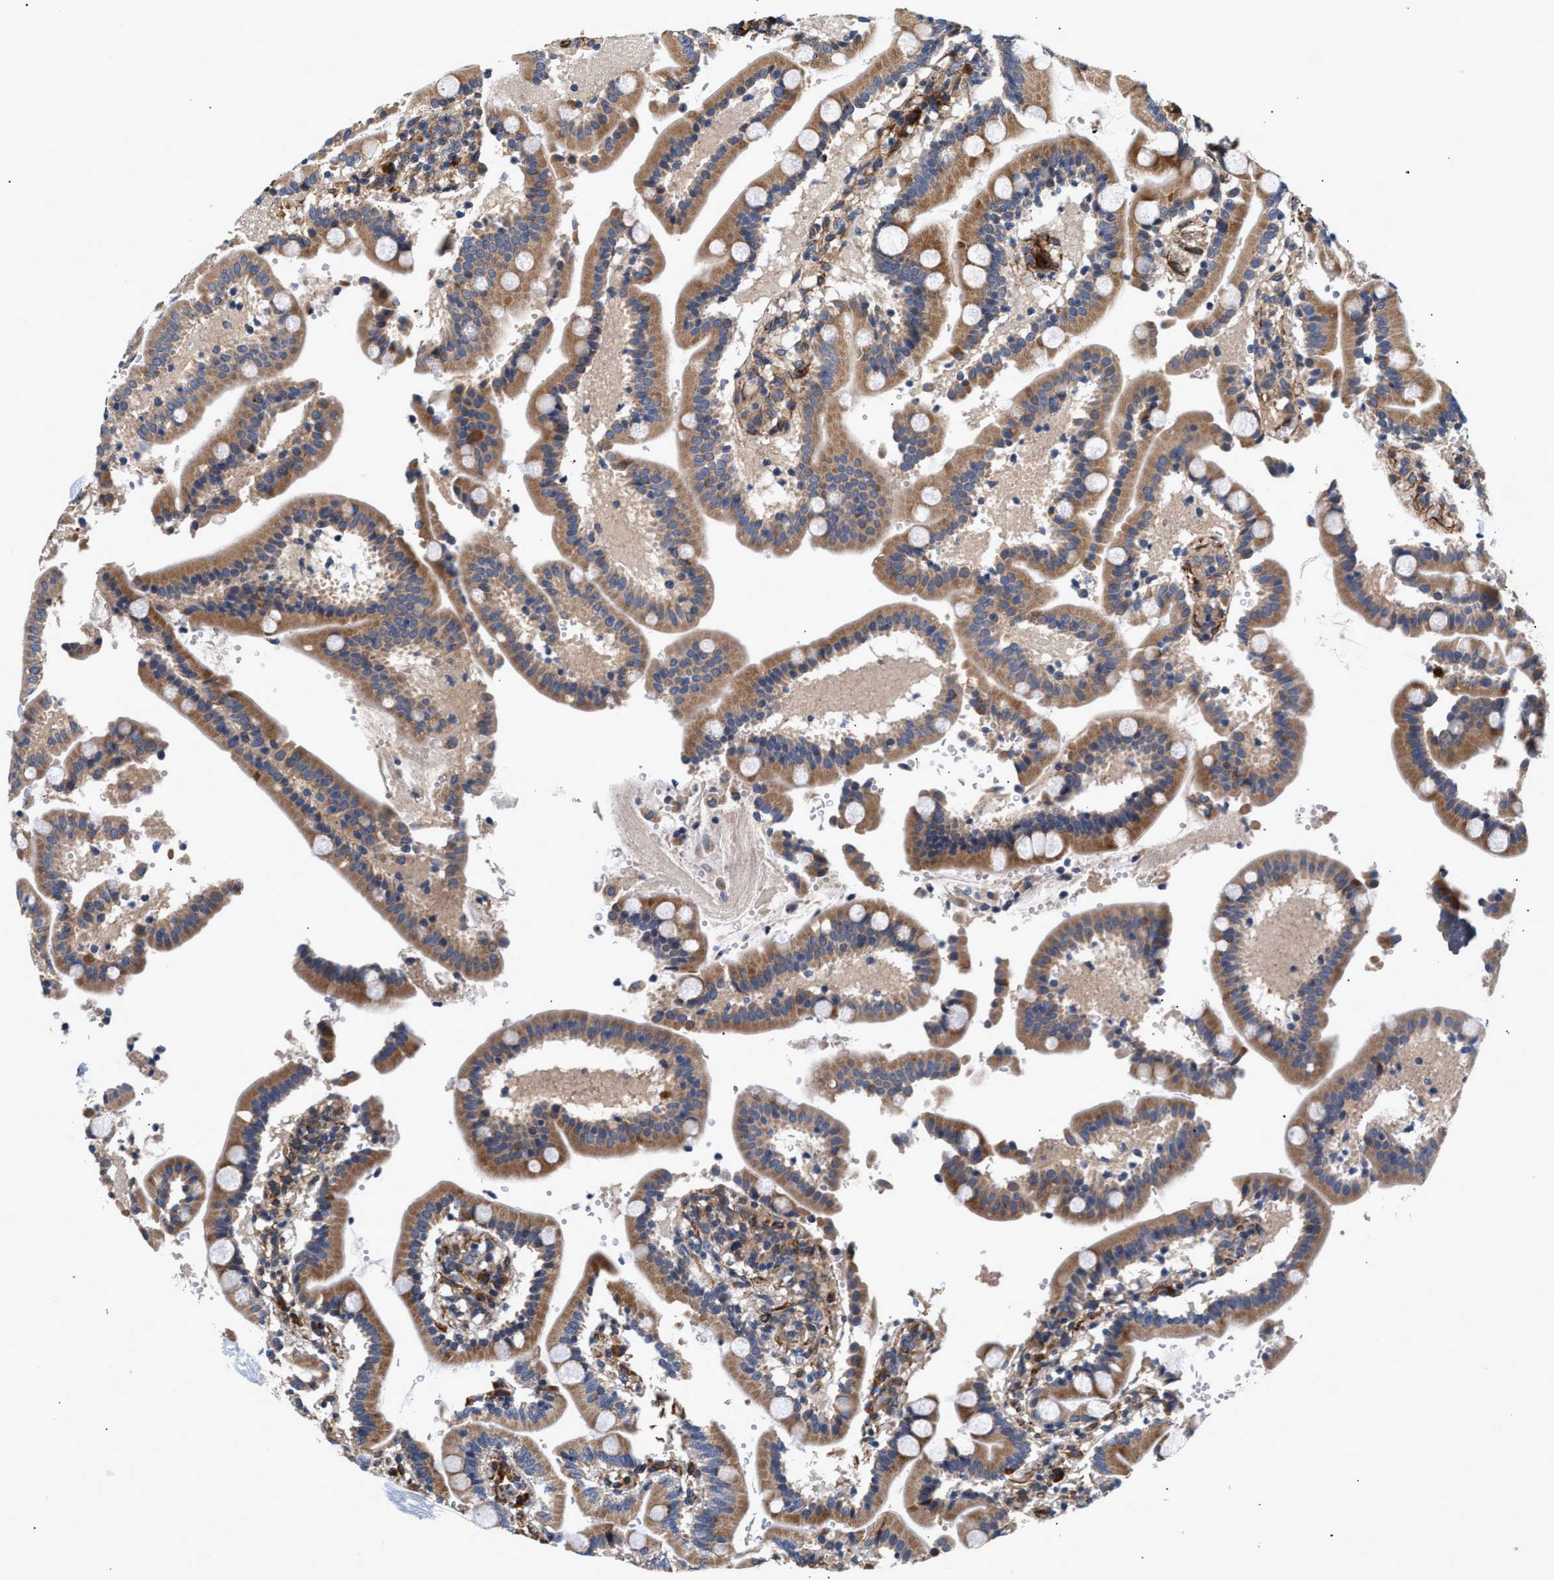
{"staining": {"intensity": "moderate", "quantity": ">75%", "location": "cytoplasmic/membranous"}, "tissue": "duodenum", "cell_type": "Glandular cells", "image_type": "normal", "snomed": [{"axis": "morphology", "description": "Normal tissue, NOS"}, {"axis": "topography", "description": "Small intestine, NOS"}], "caption": "Moderate cytoplasmic/membranous protein expression is seen in approximately >75% of glandular cells in duodenum. The staining was performed using DAB (3,3'-diaminobenzidine) to visualize the protein expression in brown, while the nuclei were stained in blue with hematoxylin (Magnification: 20x).", "gene": "IFT74", "patient": {"sex": "female", "age": 71}}